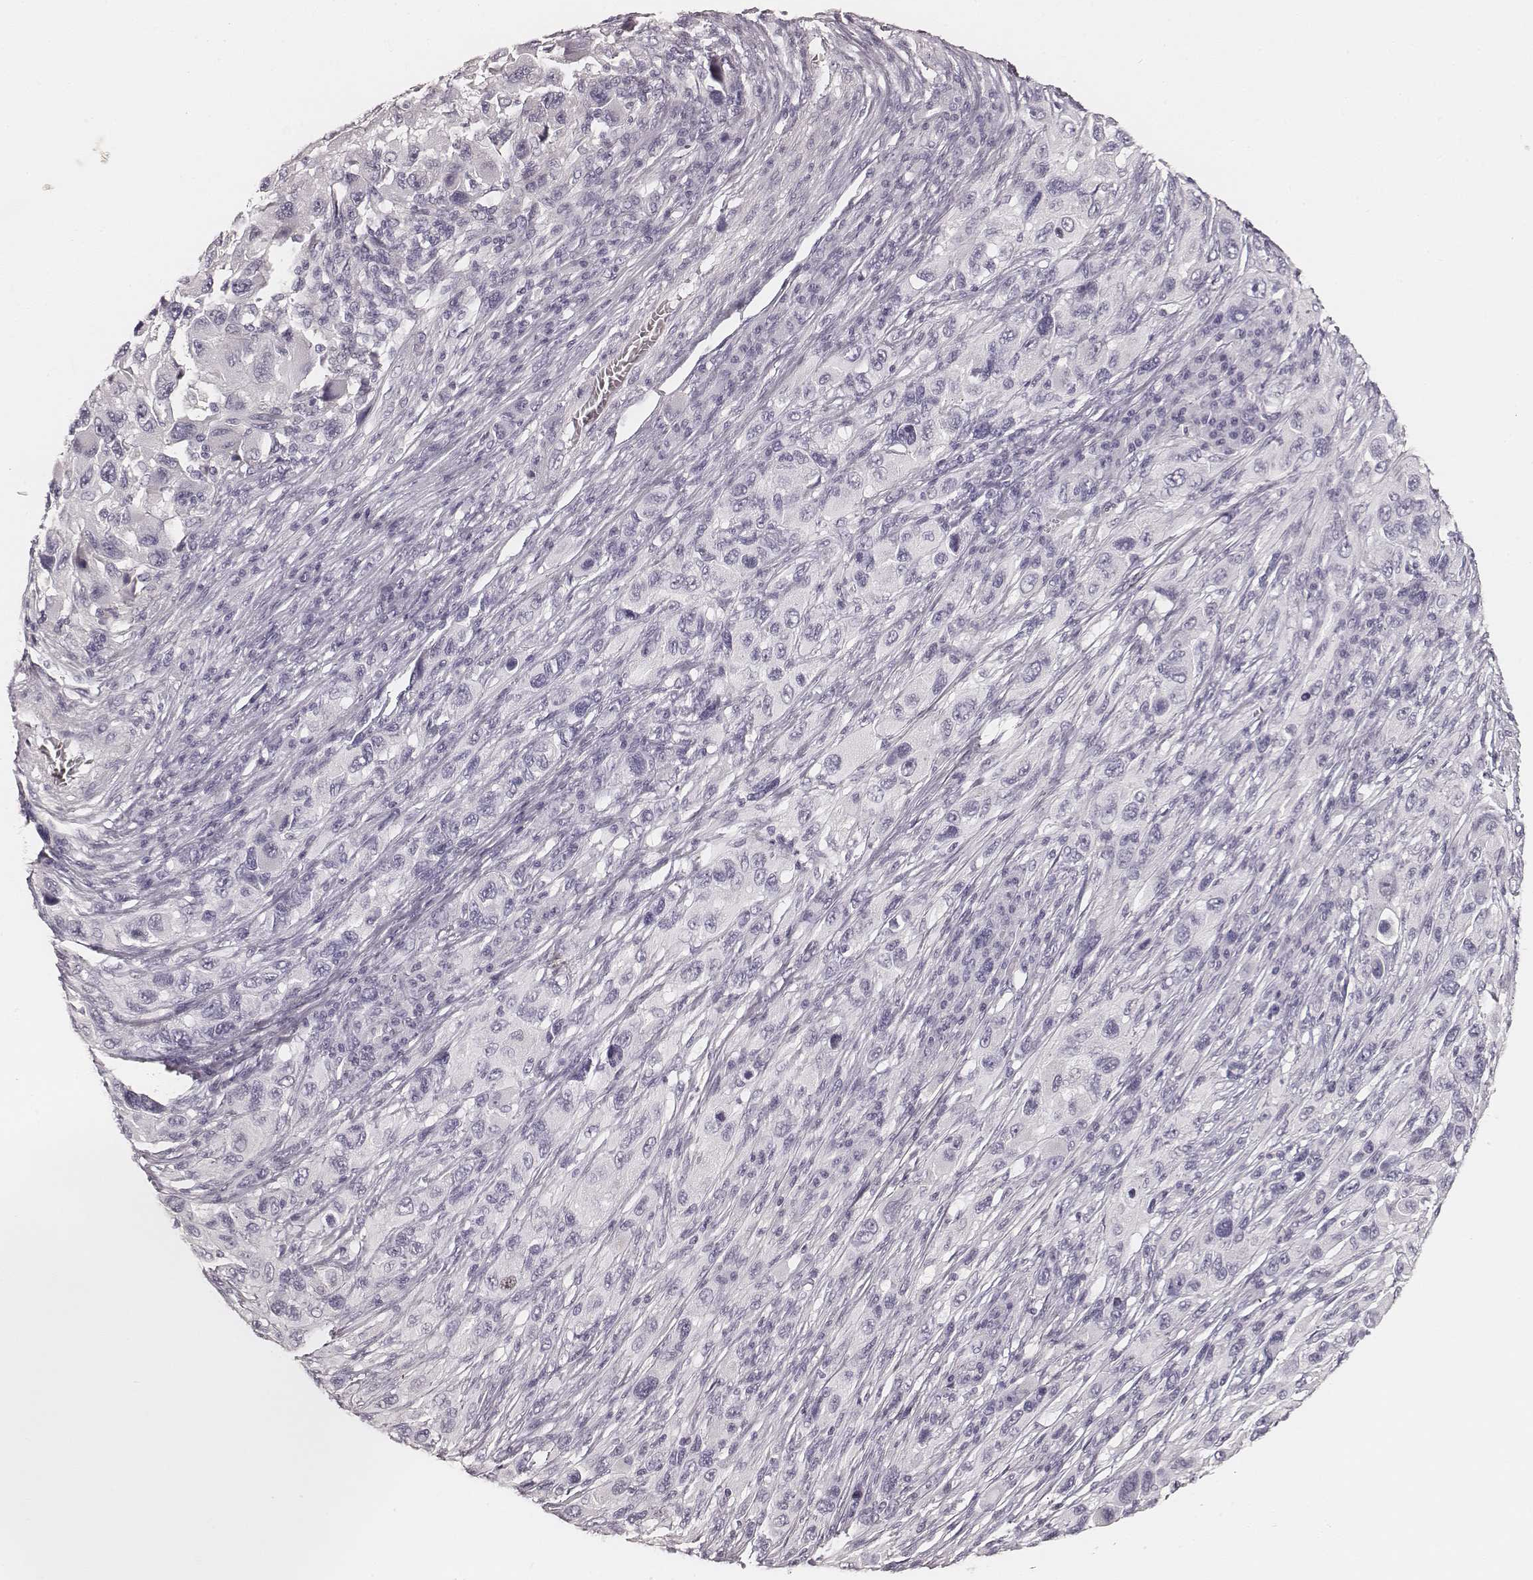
{"staining": {"intensity": "negative", "quantity": "none", "location": "none"}, "tissue": "melanoma", "cell_type": "Tumor cells", "image_type": "cancer", "snomed": [{"axis": "morphology", "description": "Malignant melanoma, NOS"}, {"axis": "topography", "description": "Skin"}], "caption": "A histopathology image of malignant melanoma stained for a protein demonstrates no brown staining in tumor cells.", "gene": "HNF4G", "patient": {"sex": "male", "age": 53}}